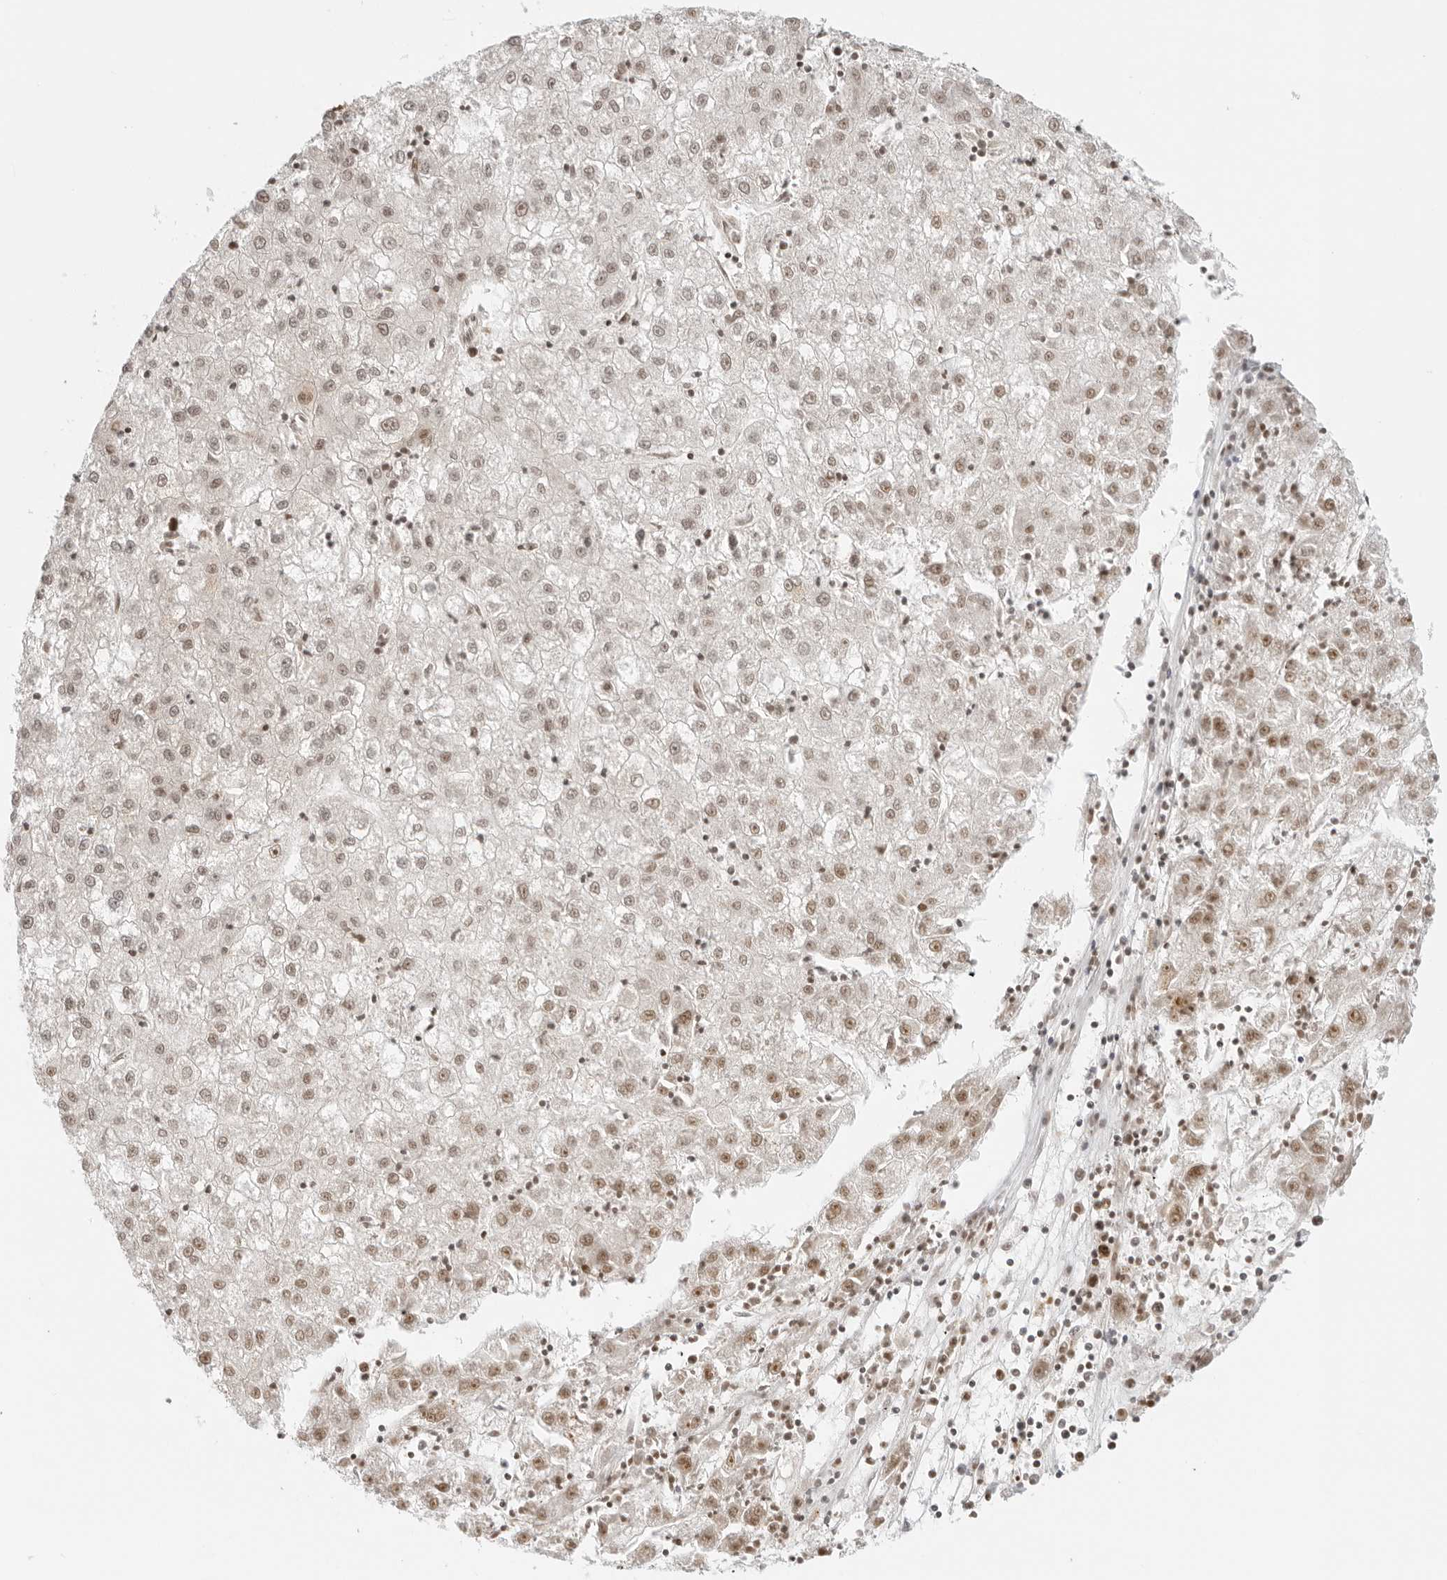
{"staining": {"intensity": "weak", "quantity": ">75%", "location": "nuclear"}, "tissue": "liver cancer", "cell_type": "Tumor cells", "image_type": "cancer", "snomed": [{"axis": "morphology", "description": "Carcinoma, Hepatocellular, NOS"}, {"axis": "topography", "description": "Liver"}], "caption": "The micrograph shows immunohistochemical staining of liver hepatocellular carcinoma. There is weak nuclear positivity is seen in approximately >75% of tumor cells.", "gene": "RCC1", "patient": {"sex": "male", "age": 72}}